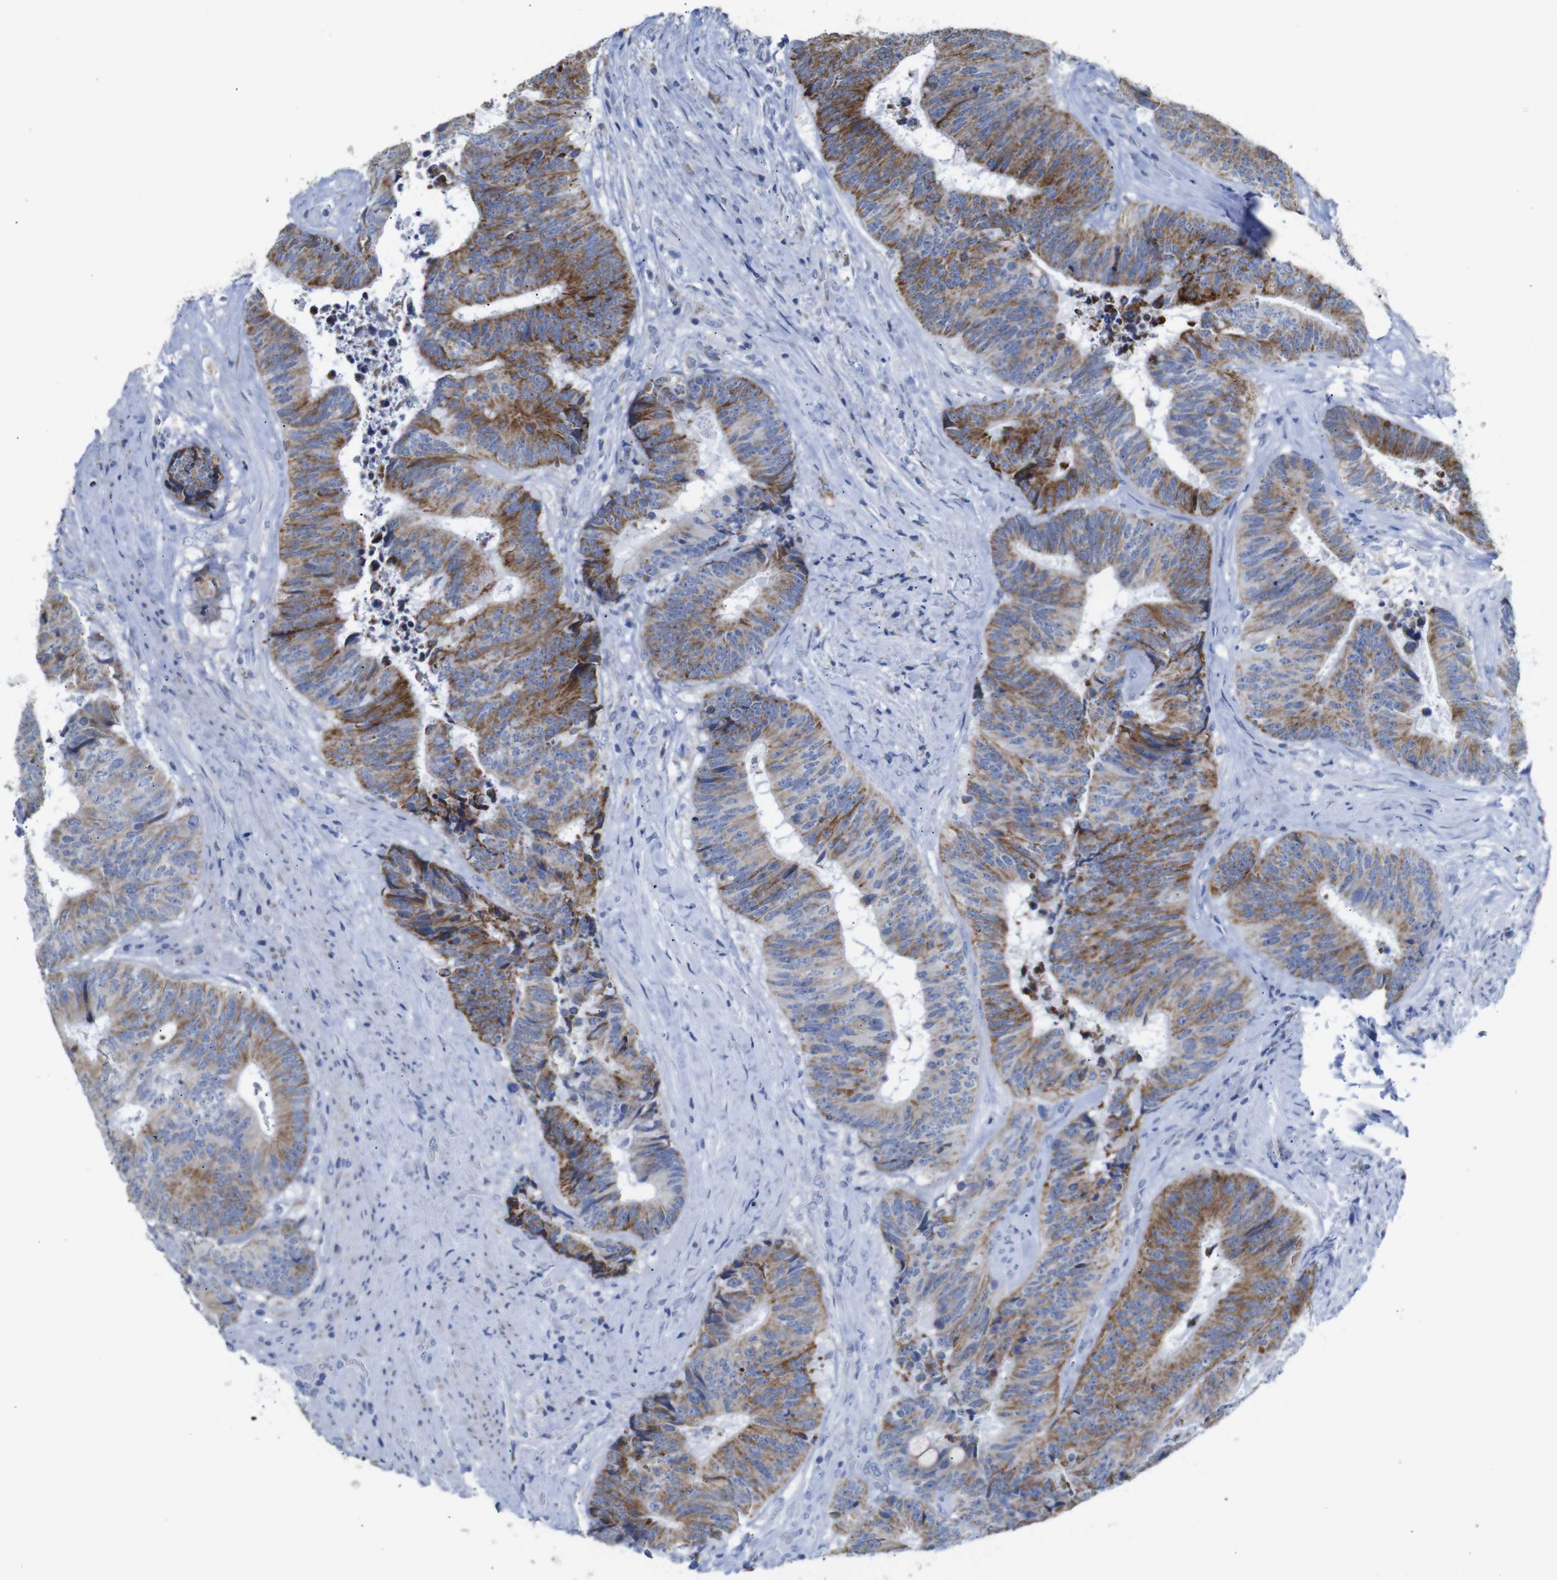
{"staining": {"intensity": "moderate", "quantity": ">75%", "location": "cytoplasmic/membranous"}, "tissue": "colorectal cancer", "cell_type": "Tumor cells", "image_type": "cancer", "snomed": [{"axis": "morphology", "description": "Adenocarcinoma, NOS"}, {"axis": "topography", "description": "Rectum"}], "caption": "The photomicrograph reveals a brown stain indicating the presence of a protein in the cytoplasmic/membranous of tumor cells in colorectal adenocarcinoma. The protein of interest is stained brown, and the nuclei are stained in blue (DAB IHC with brightfield microscopy, high magnification).", "gene": "MAOA", "patient": {"sex": "male", "age": 72}}